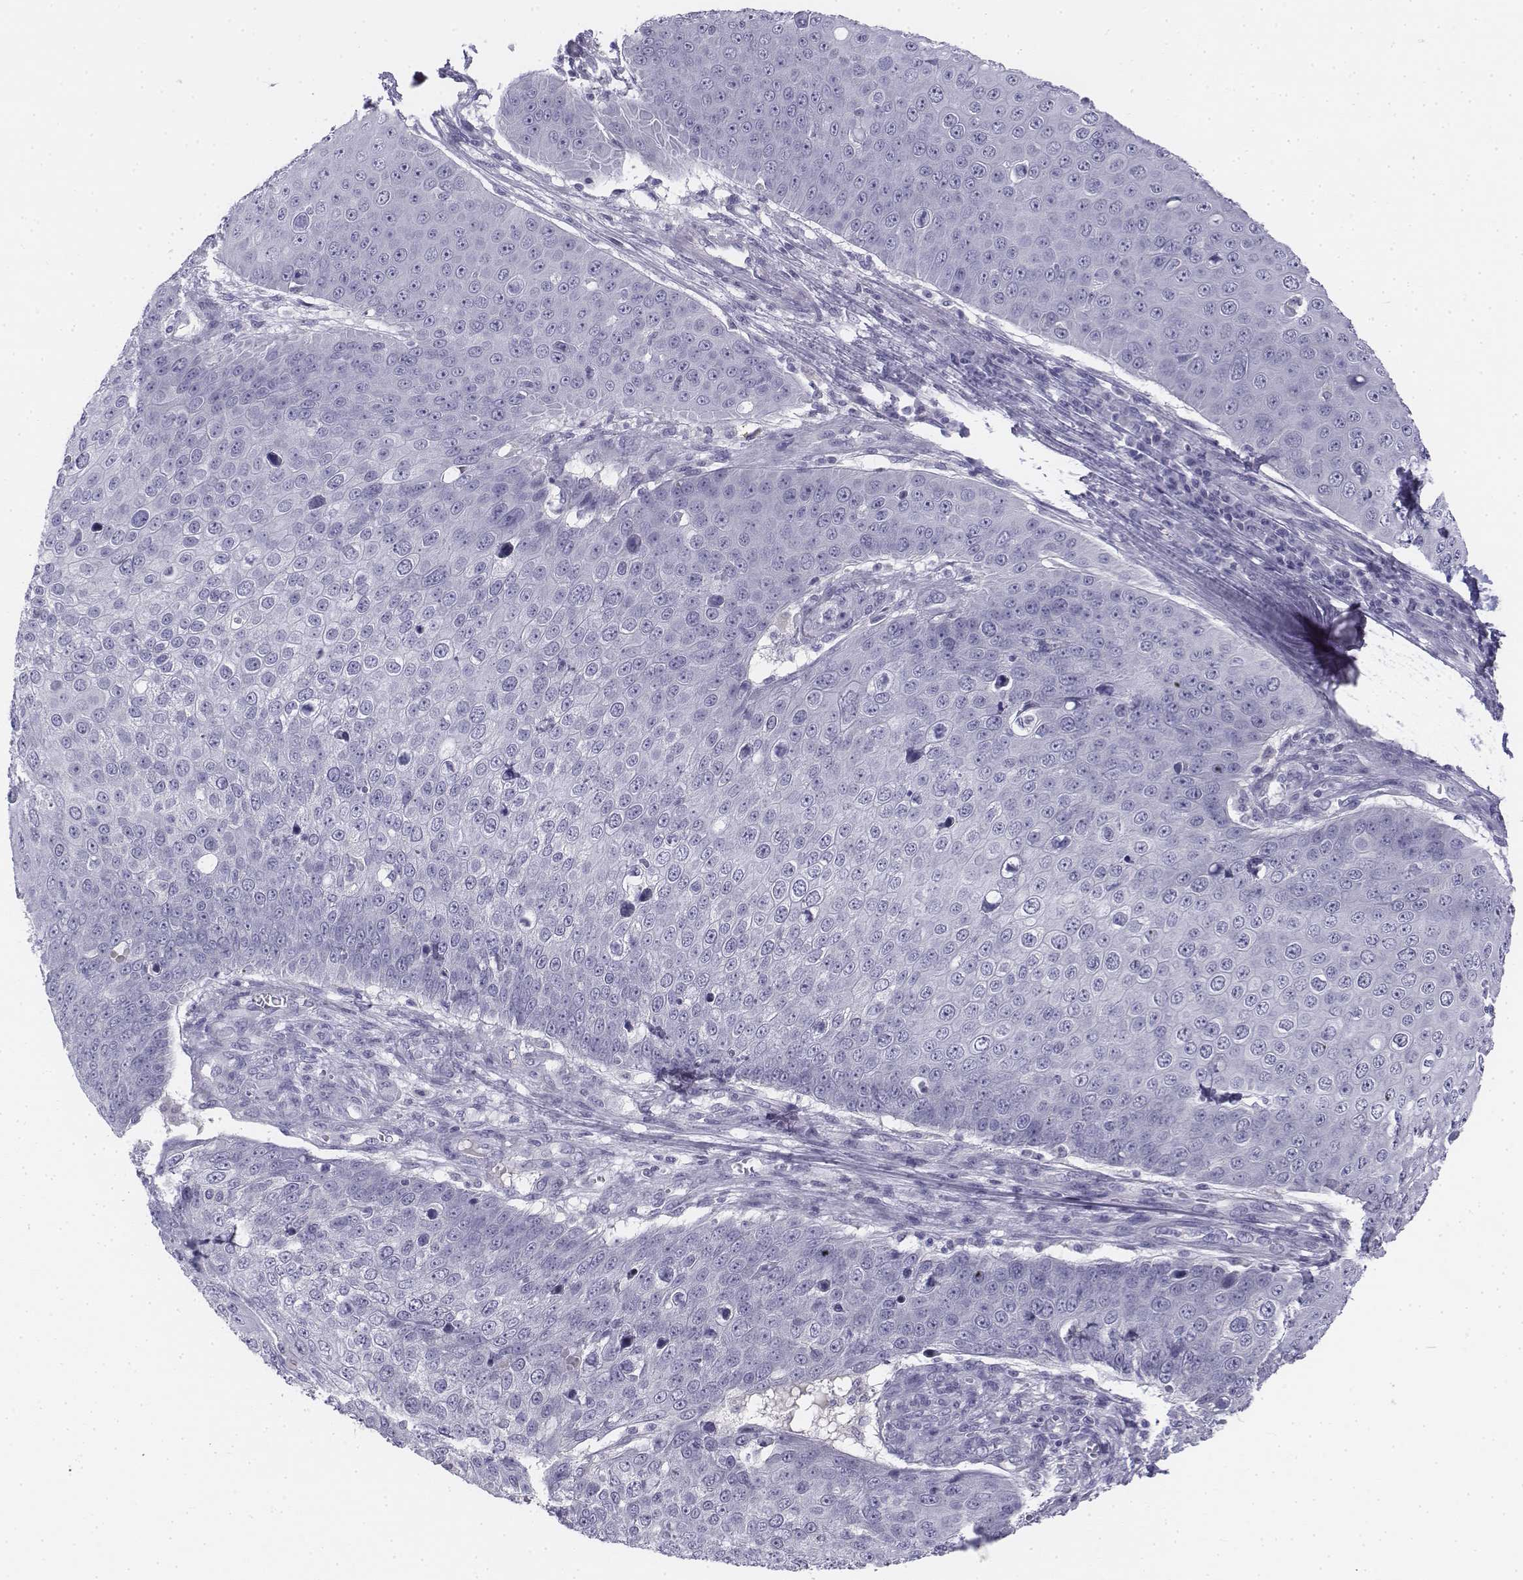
{"staining": {"intensity": "negative", "quantity": "none", "location": "none"}, "tissue": "skin cancer", "cell_type": "Tumor cells", "image_type": "cancer", "snomed": [{"axis": "morphology", "description": "Squamous cell carcinoma, NOS"}, {"axis": "topography", "description": "Skin"}], "caption": "There is no significant positivity in tumor cells of squamous cell carcinoma (skin).", "gene": "TH", "patient": {"sex": "male", "age": 71}}